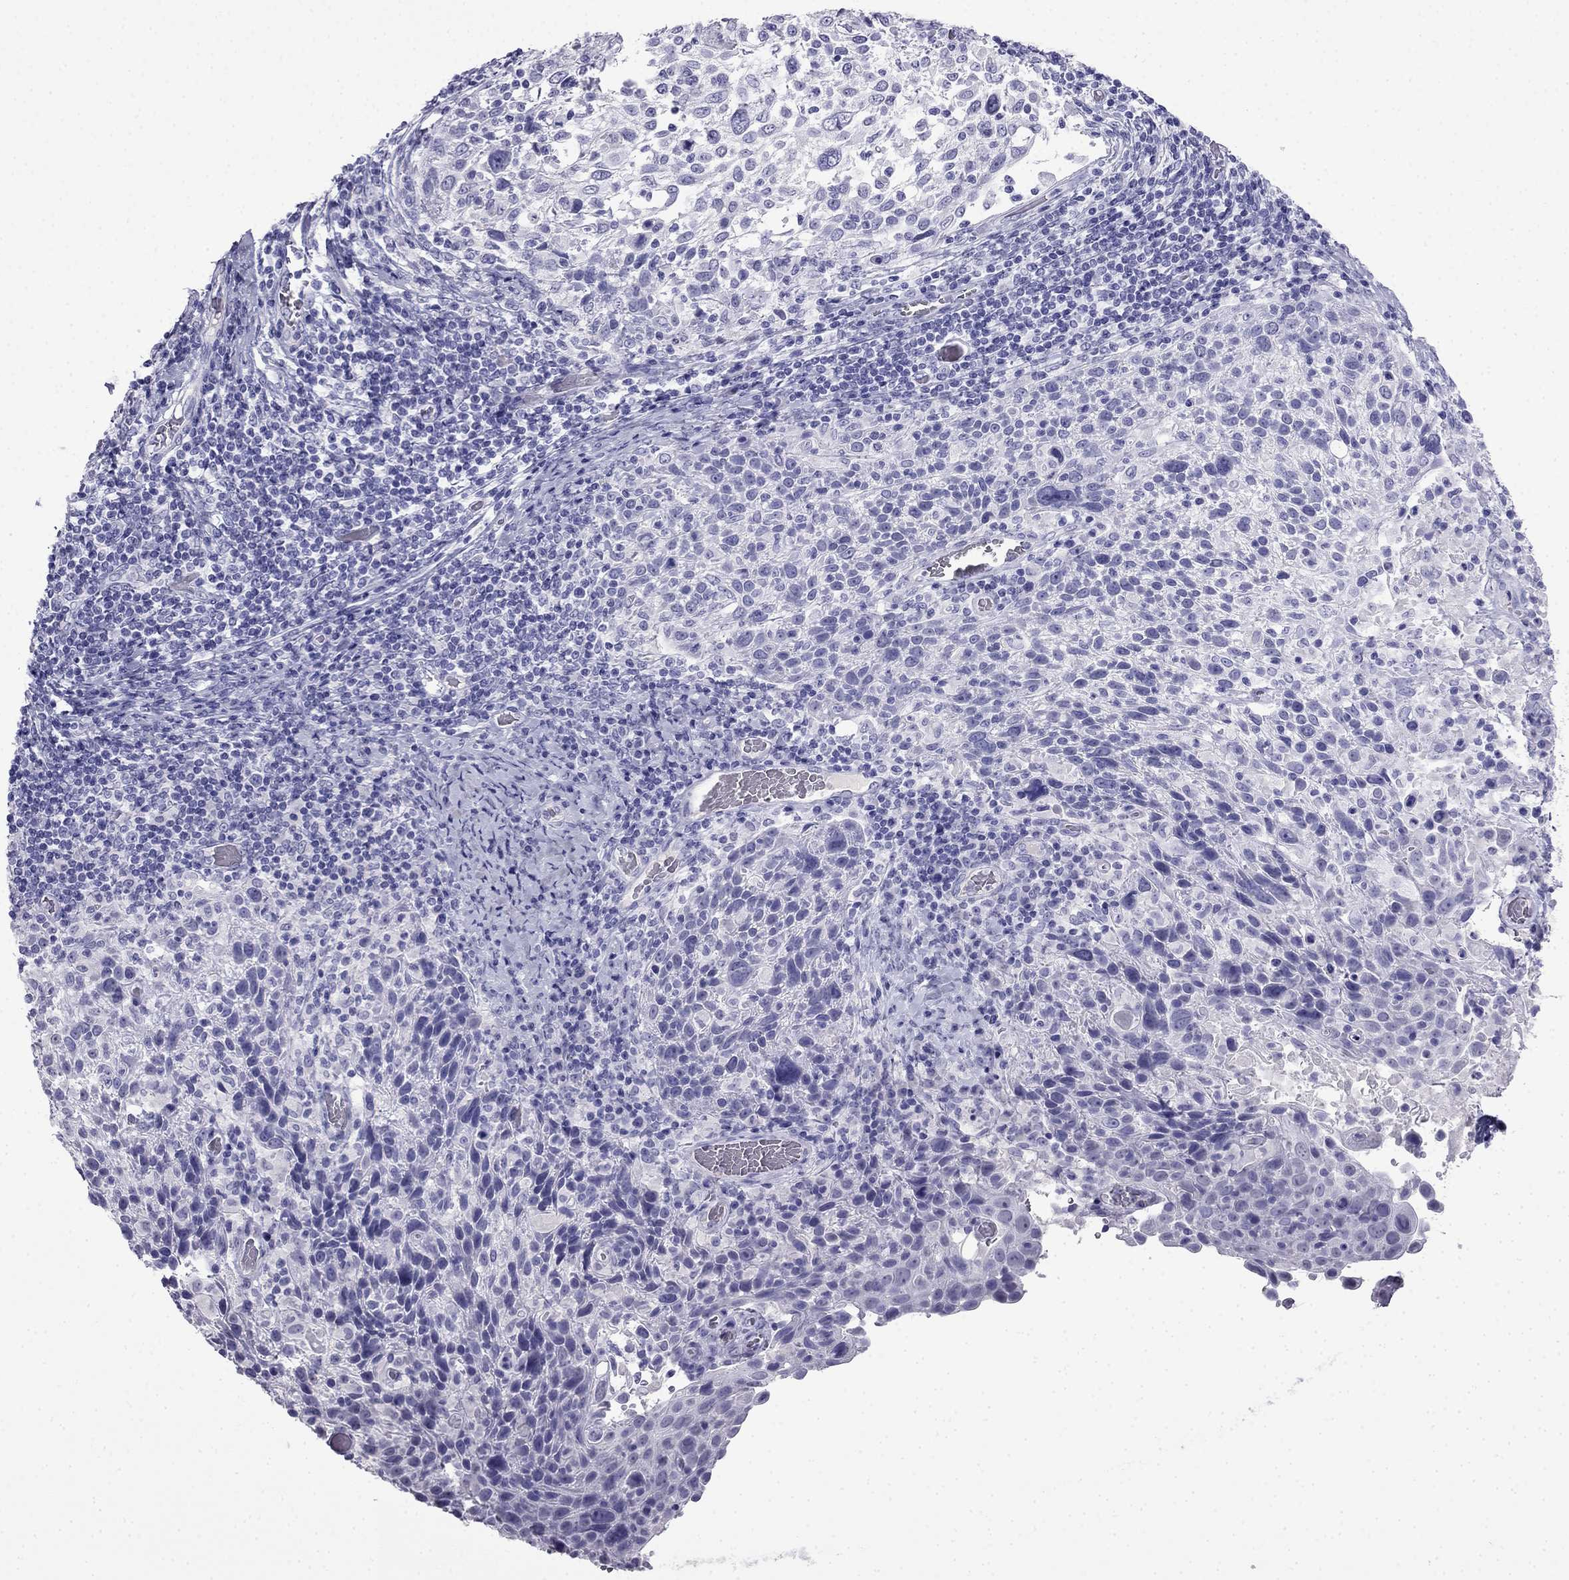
{"staining": {"intensity": "negative", "quantity": "none", "location": "none"}, "tissue": "cervical cancer", "cell_type": "Tumor cells", "image_type": "cancer", "snomed": [{"axis": "morphology", "description": "Squamous cell carcinoma, NOS"}, {"axis": "topography", "description": "Cervix"}], "caption": "The micrograph demonstrates no significant positivity in tumor cells of cervical cancer.", "gene": "CDHR4", "patient": {"sex": "female", "age": 61}}